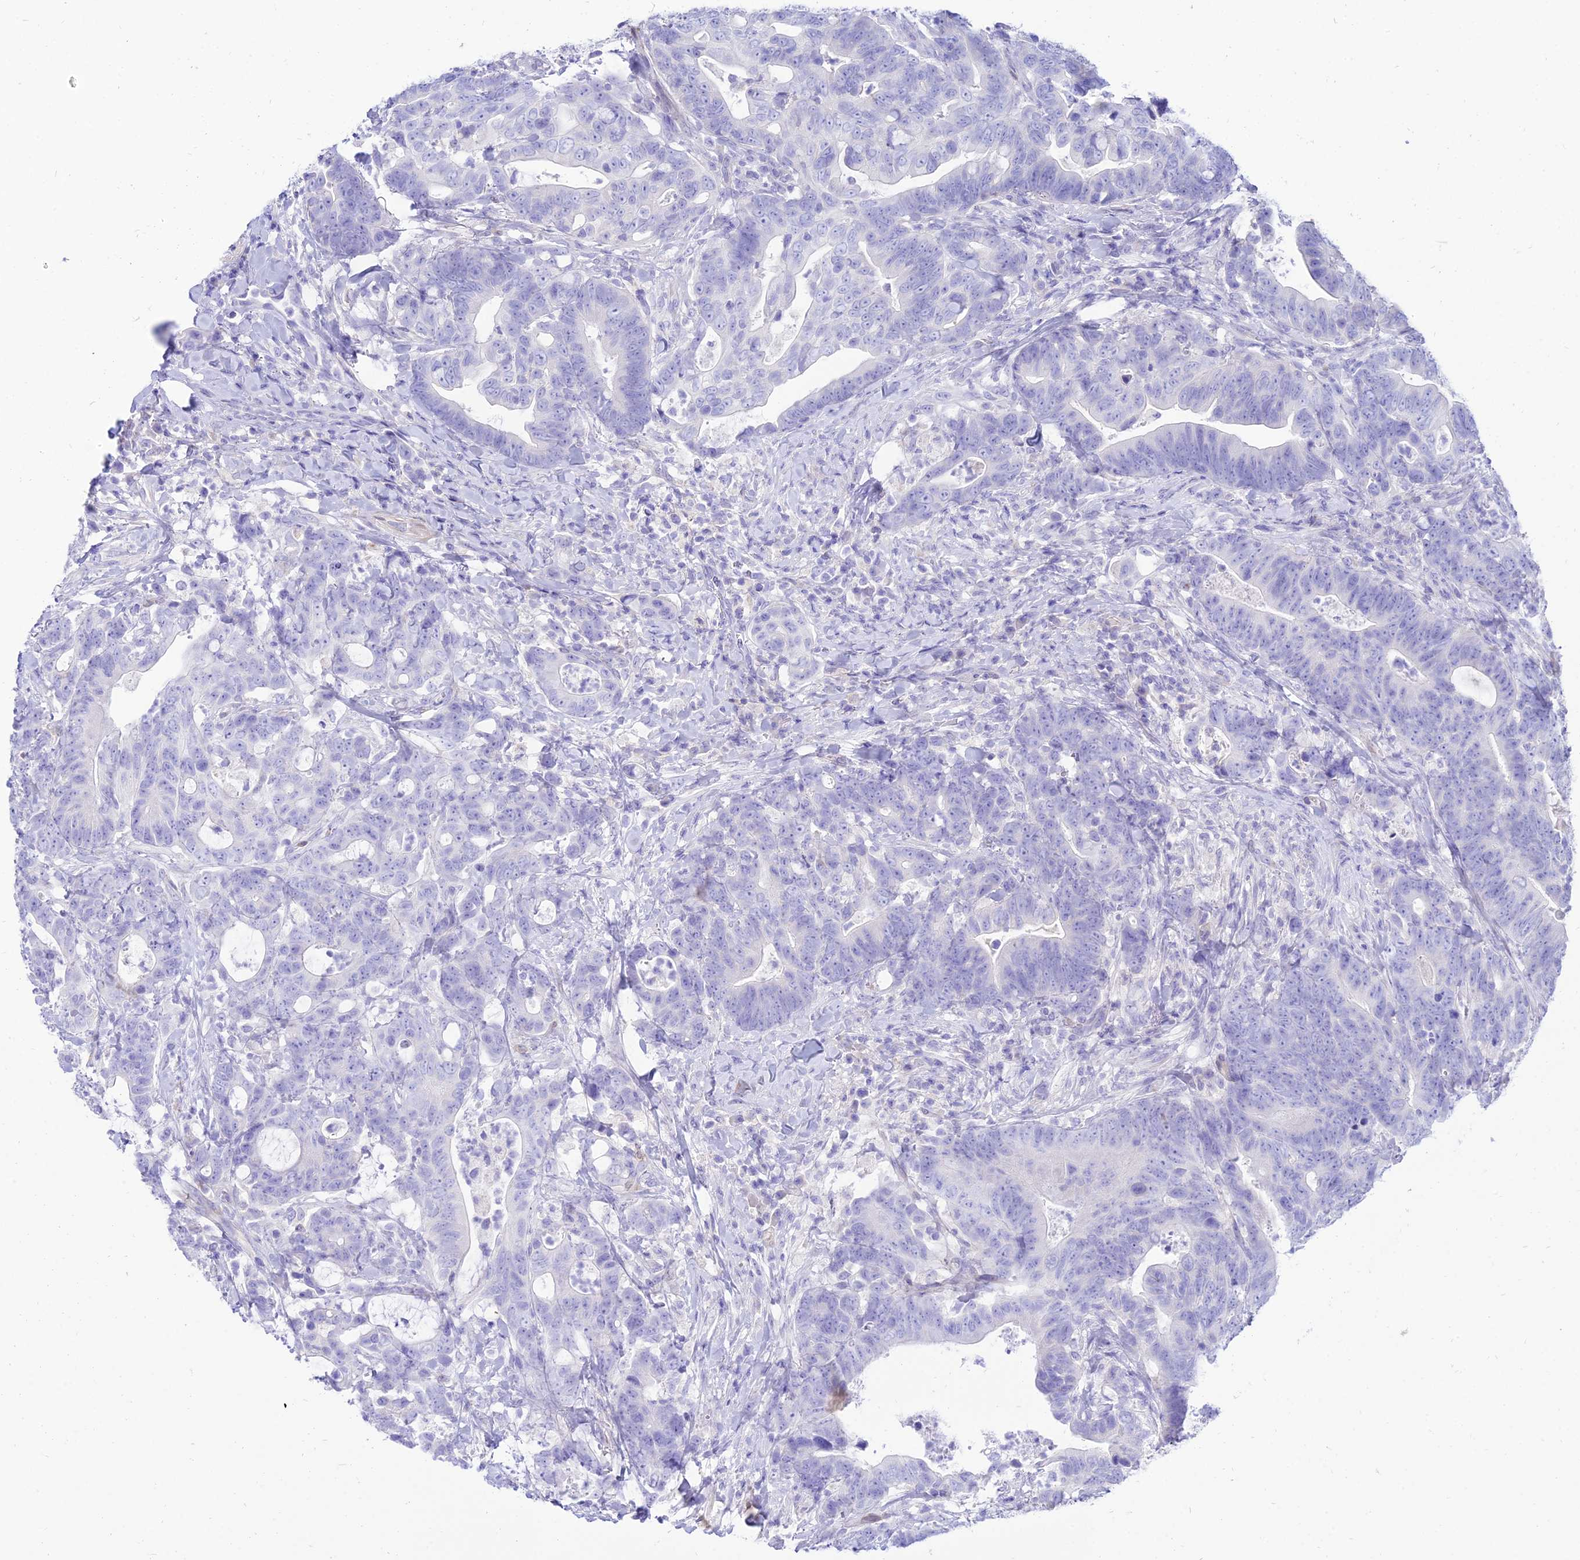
{"staining": {"intensity": "negative", "quantity": "none", "location": "none"}, "tissue": "colorectal cancer", "cell_type": "Tumor cells", "image_type": "cancer", "snomed": [{"axis": "morphology", "description": "Adenocarcinoma, NOS"}, {"axis": "topography", "description": "Colon"}], "caption": "IHC histopathology image of human colorectal adenocarcinoma stained for a protein (brown), which demonstrates no staining in tumor cells.", "gene": "TAC3", "patient": {"sex": "female", "age": 82}}